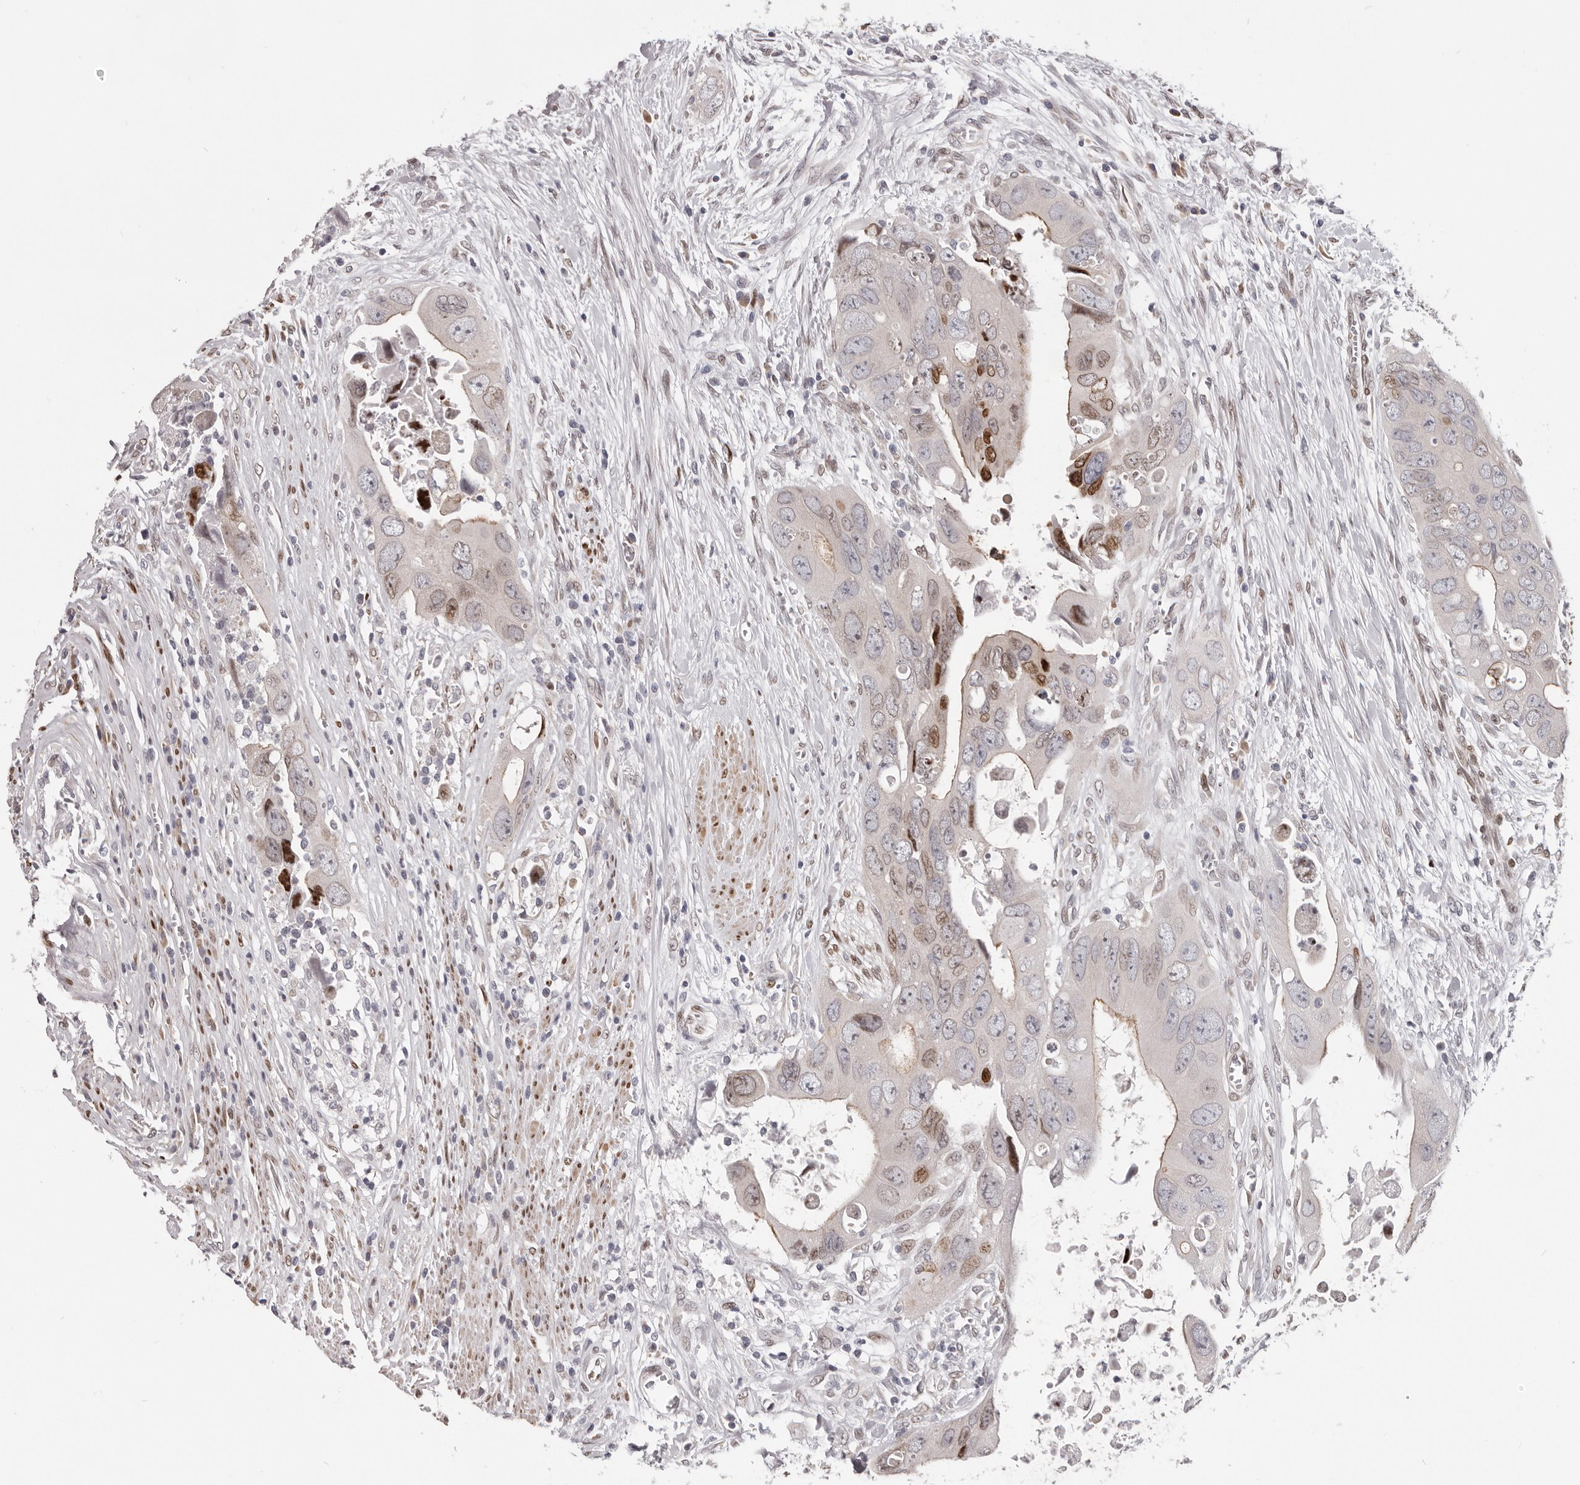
{"staining": {"intensity": "moderate", "quantity": "<25%", "location": "nuclear"}, "tissue": "colorectal cancer", "cell_type": "Tumor cells", "image_type": "cancer", "snomed": [{"axis": "morphology", "description": "Adenocarcinoma, NOS"}, {"axis": "topography", "description": "Rectum"}], "caption": "Immunohistochemical staining of adenocarcinoma (colorectal) exhibits low levels of moderate nuclear staining in about <25% of tumor cells.", "gene": "SRP19", "patient": {"sex": "male", "age": 70}}